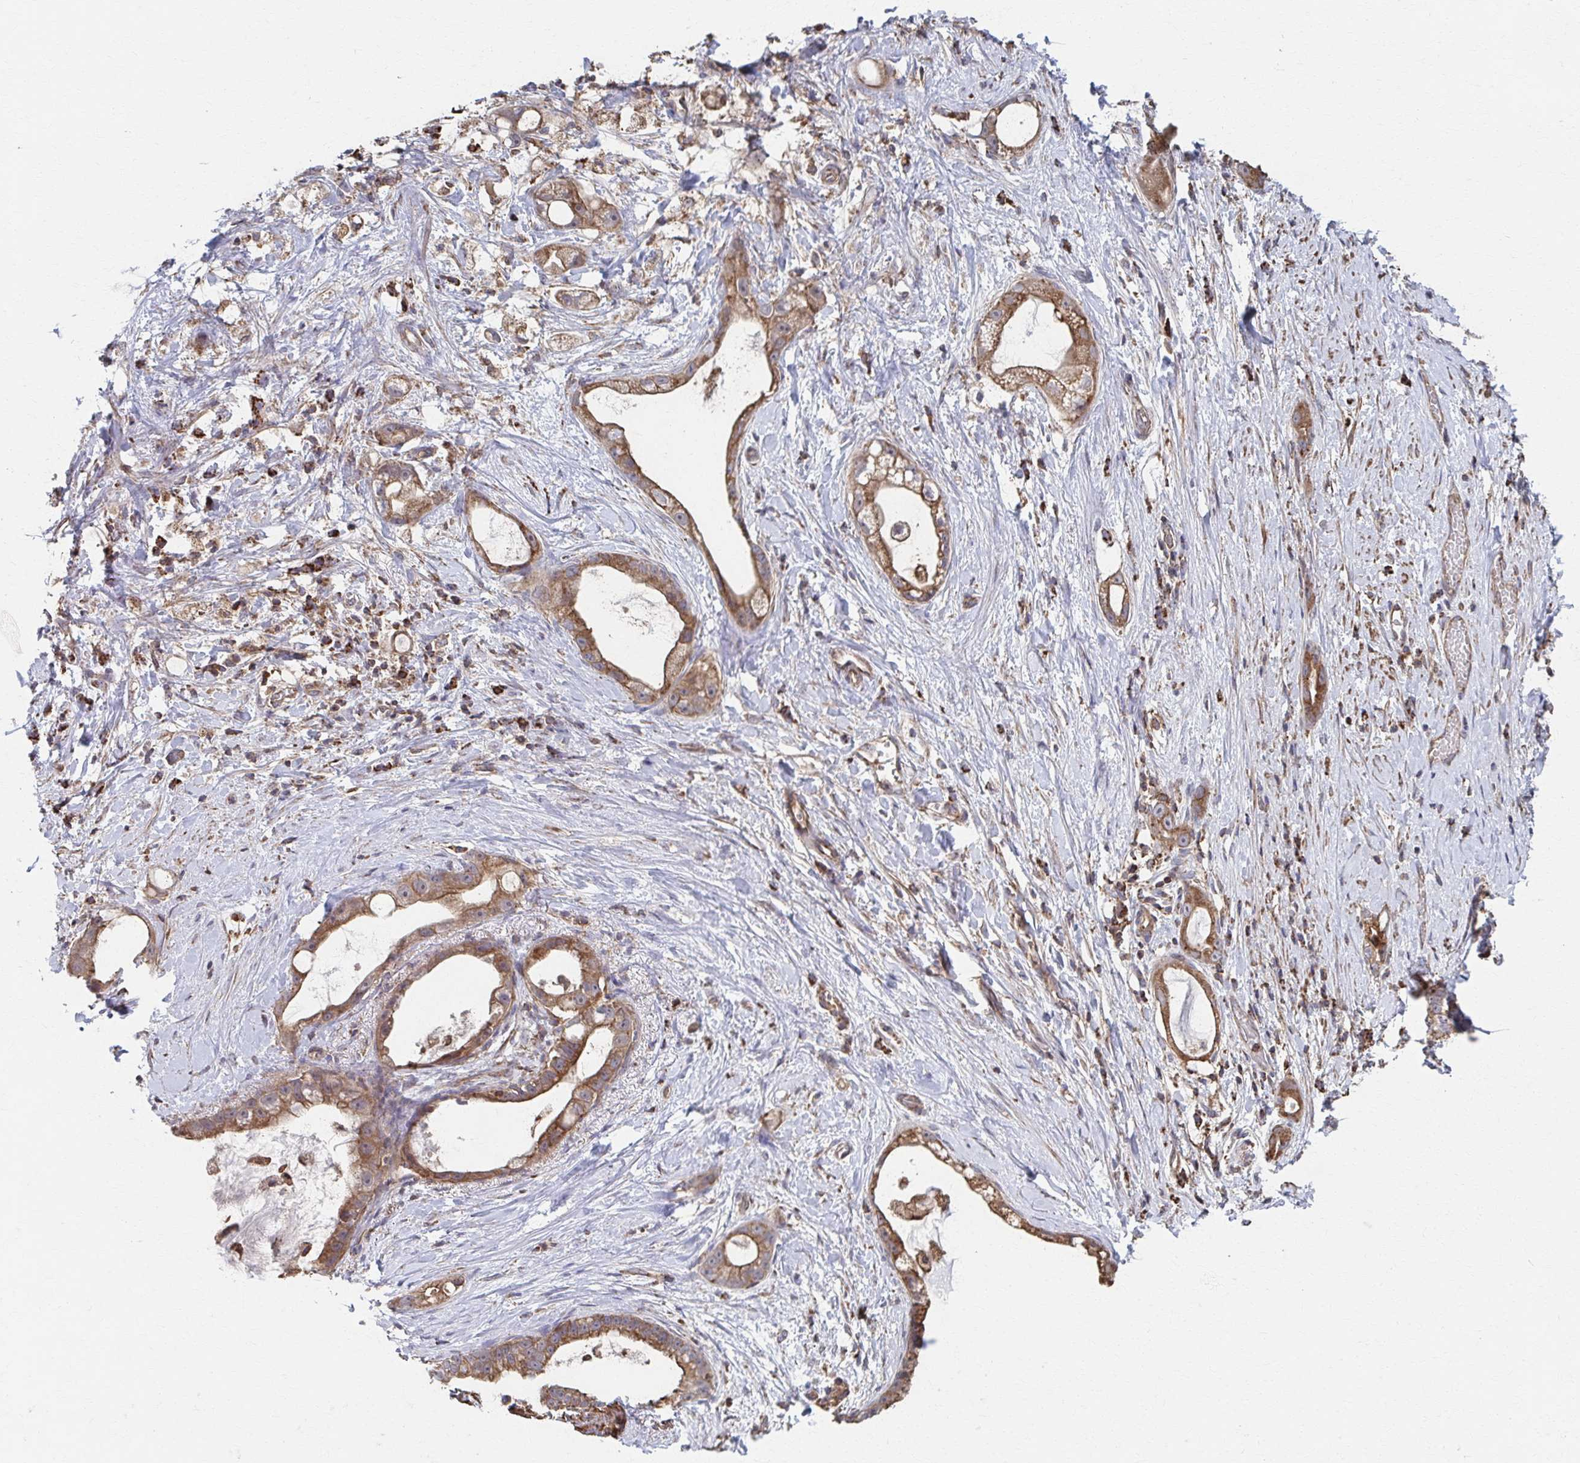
{"staining": {"intensity": "moderate", "quantity": ">75%", "location": "cytoplasmic/membranous"}, "tissue": "stomach cancer", "cell_type": "Tumor cells", "image_type": "cancer", "snomed": [{"axis": "morphology", "description": "Adenocarcinoma, NOS"}, {"axis": "topography", "description": "Stomach"}], "caption": "Tumor cells show medium levels of moderate cytoplasmic/membranous staining in approximately >75% of cells in human stomach cancer (adenocarcinoma). (Stains: DAB (3,3'-diaminobenzidine) in brown, nuclei in blue, Microscopy: brightfield microscopy at high magnification).", "gene": "KLHL34", "patient": {"sex": "male", "age": 55}}